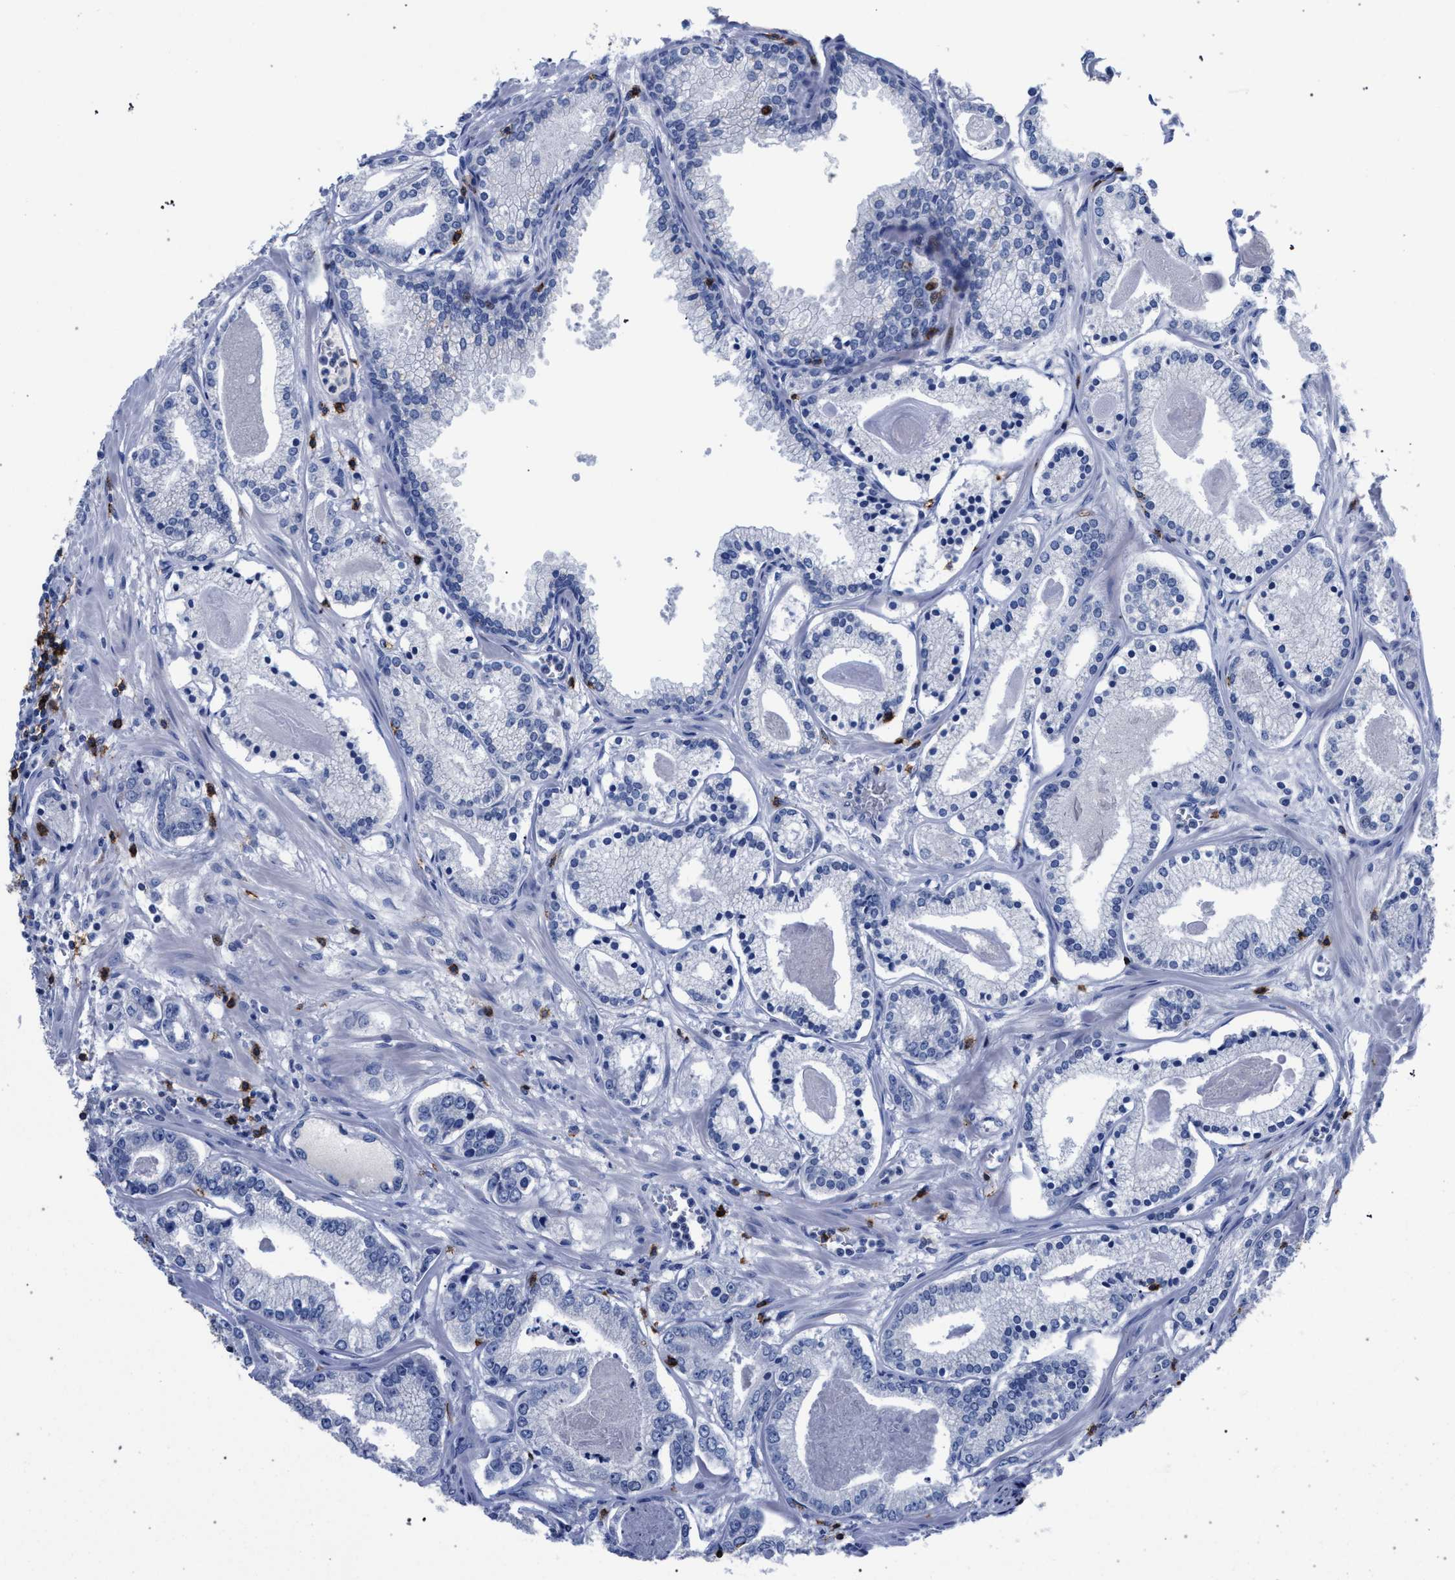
{"staining": {"intensity": "negative", "quantity": "none", "location": "none"}, "tissue": "prostate cancer", "cell_type": "Tumor cells", "image_type": "cancer", "snomed": [{"axis": "morphology", "description": "Adenocarcinoma, Low grade"}, {"axis": "topography", "description": "Prostate"}], "caption": "Tumor cells show no significant protein positivity in prostate low-grade adenocarcinoma.", "gene": "KLRK1", "patient": {"sex": "male", "age": 59}}